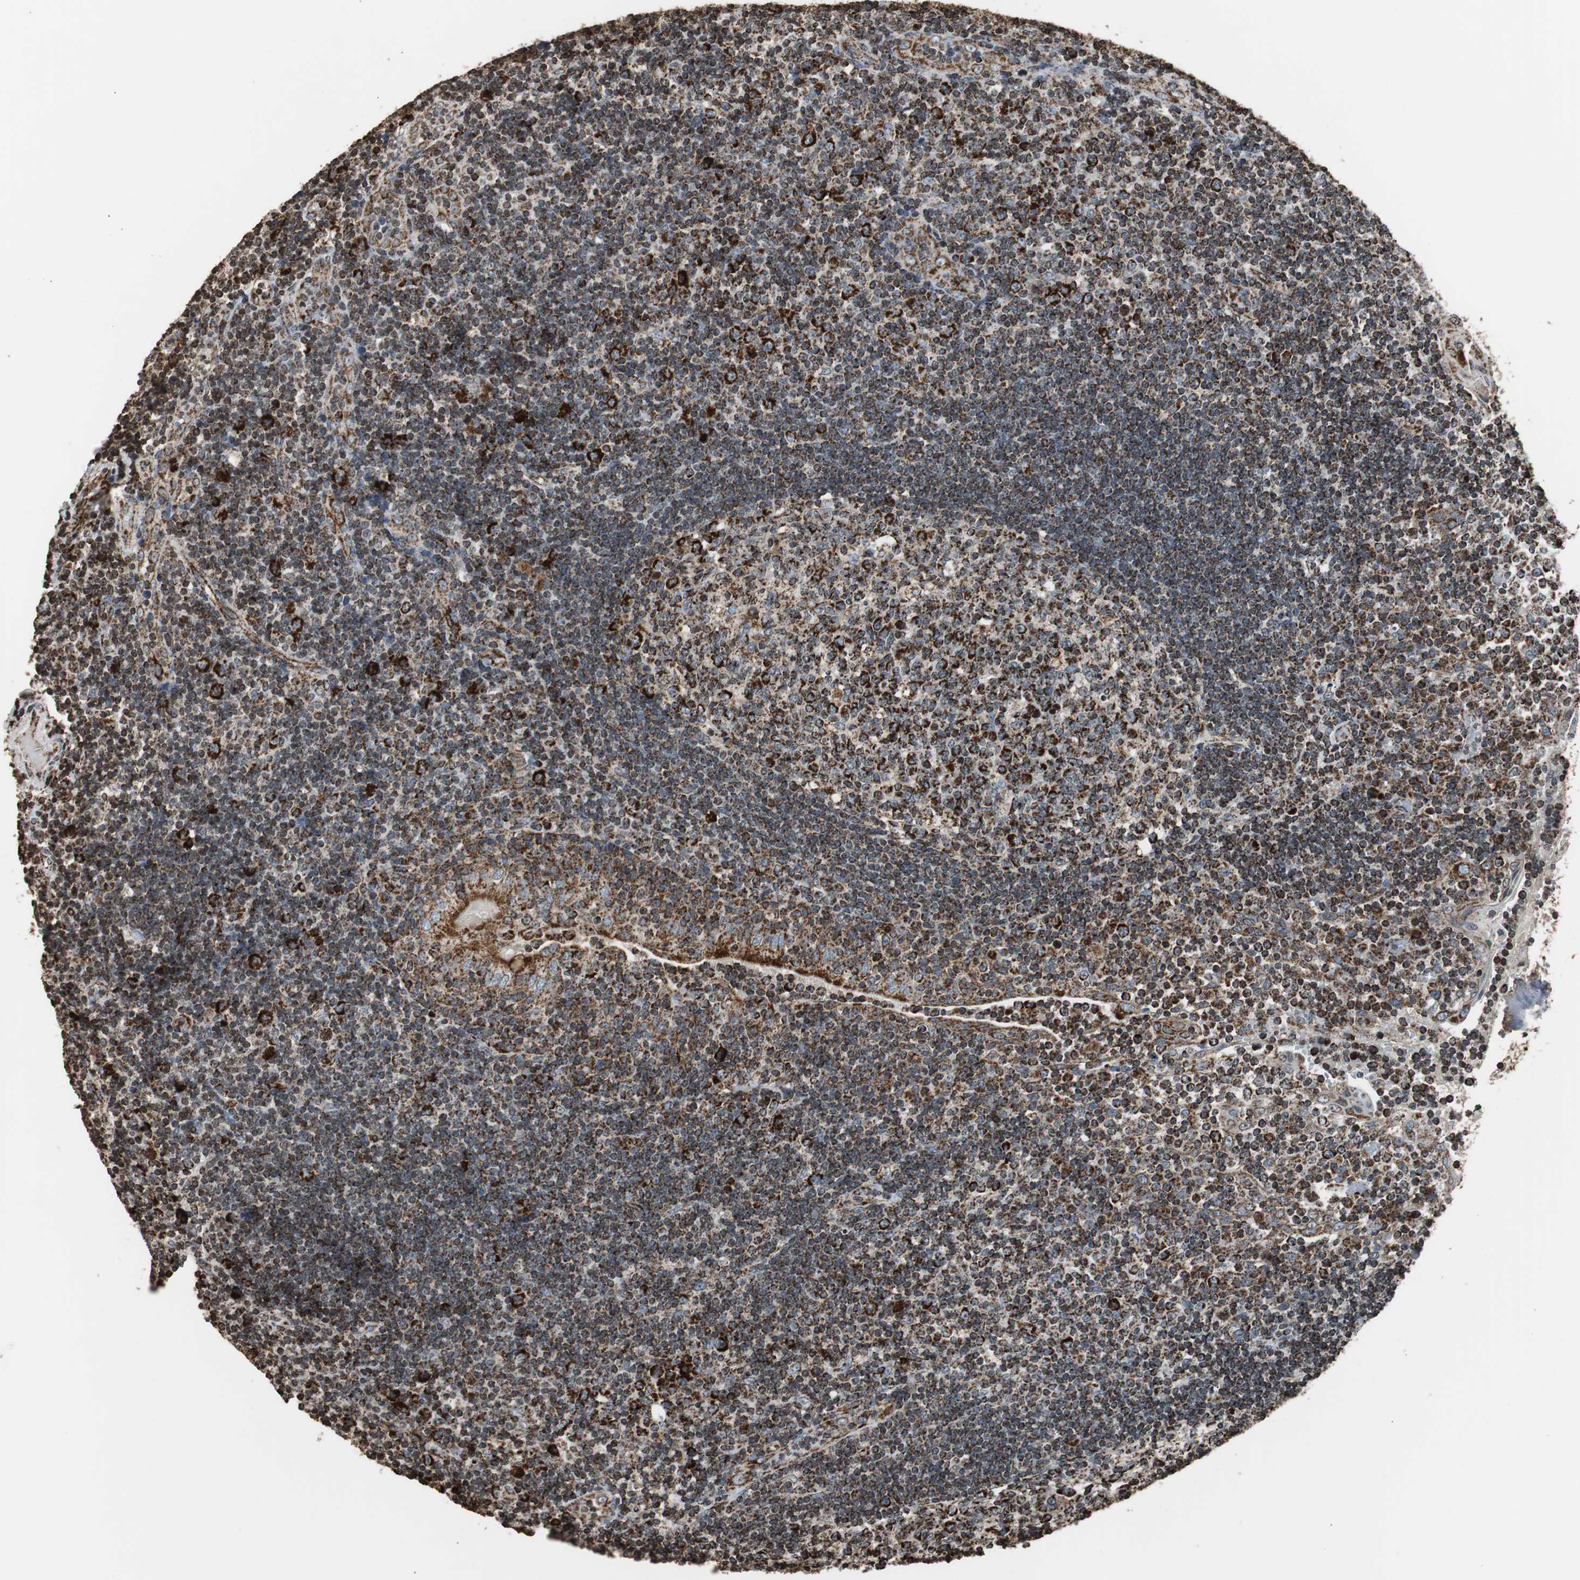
{"staining": {"intensity": "strong", "quantity": ">75%", "location": "cytoplasmic/membranous"}, "tissue": "tonsil", "cell_type": "Germinal center cells", "image_type": "normal", "snomed": [{"axis": "morphology", "description": "Normal tissue, NOS"}, {"axis": "topography", "description": "Tonsil"}], "caption": "Strong cytoplasmic/membranous expression is present in about >75% of germinal center cells in normal tonsil.", "gene": "HSPA9", "patient": {"sex": "female", "age": 40}}